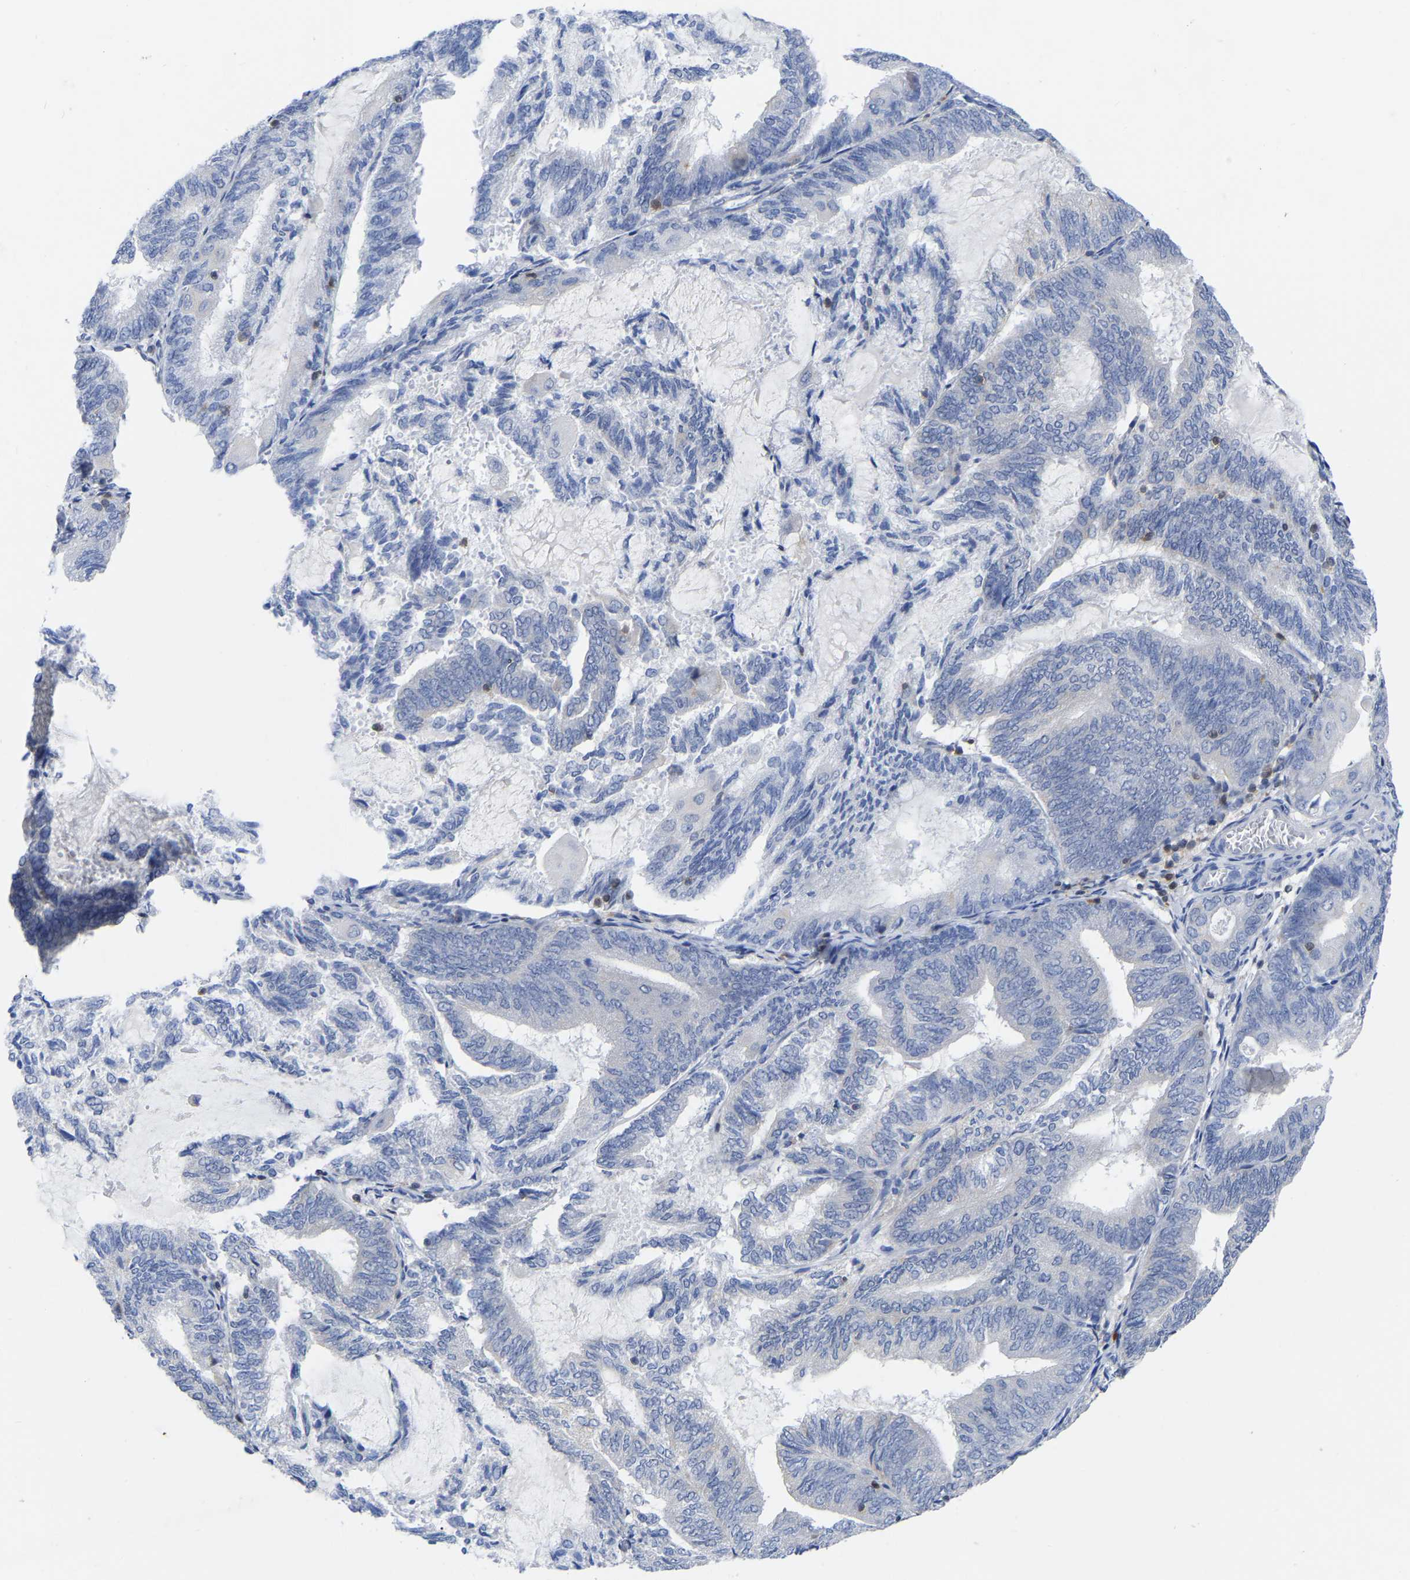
{"staining": {"intensity": "negative", "quantity": "none", "location": "none"}, "tissue": "endometrial cancer", "cell_type": "Tumor cells", "image_type": "cancer", "snomed": [{"axis": "morphology", "description": "Adenocarcinoma, NOS"}, {"axis": "topography", "description": "Endometrium"}], "caption": "Tumor cells are negative for protein expression in human endometrial cancer.", "gene": "PTPN7", "patient": {"sex": "female", "age": 81}}